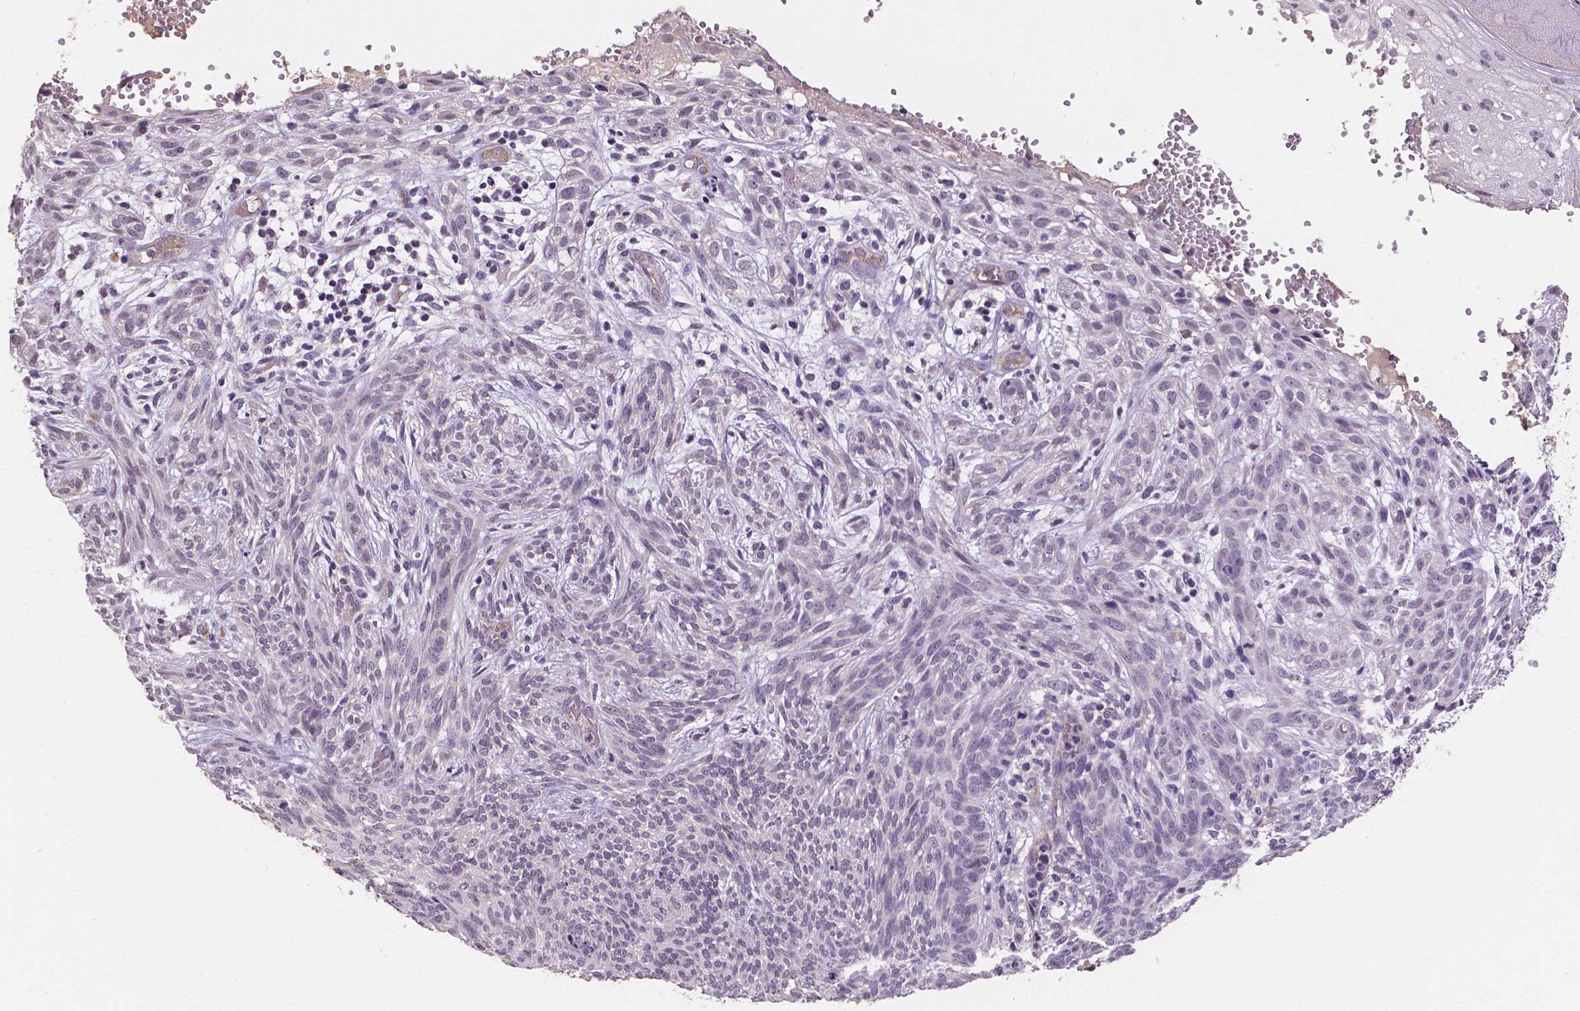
{"staining": {"intensity": "negative", "quantity": "none", "location": "none"}, "tissue": "skin cancer", "cell_type": "Tumor cells", "image_type": "cancer", "snomed": [{"axis": "morphology", "description": "Basal cell carcinoma"}, {"axis": "topography", "description": "Skin"}], "caption": "This is an immunohistochemistry micrograph of human skin basal cell carcinoma. There is no expression in tumor cells.", "gene": "ELAVL2", "patient": {"sex": "male", "age": 84}}